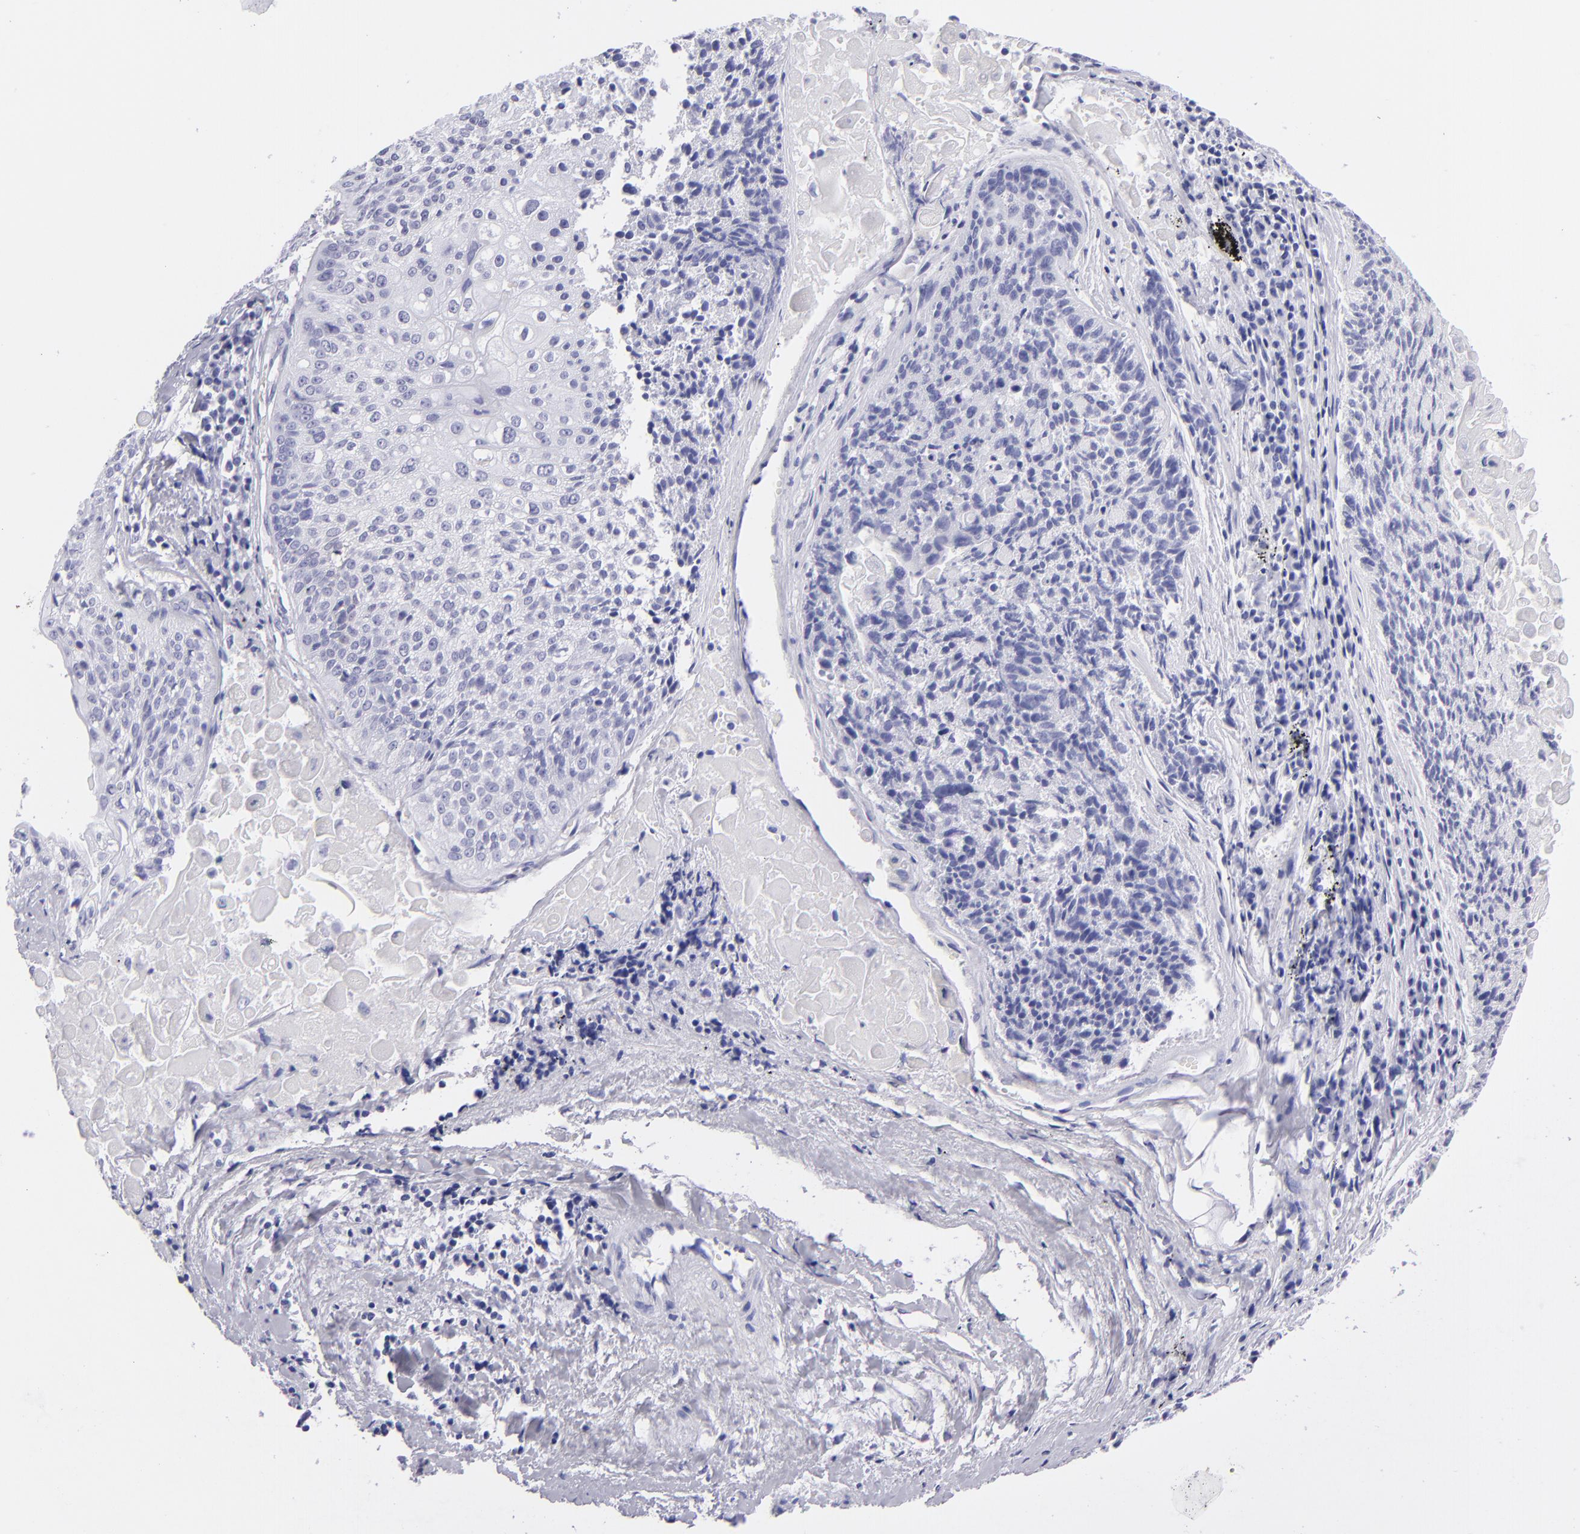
{"staining": {"intensity": "negative", "quantity": "none", "location": "none"}, "tissue": "lung cancer", "cell_type": "Tumor cells", "image_type": "cancer", "snomed": [{"axis": "morphology", "description": "Adenocarcinoma, NOS"}, {"axis": "topography", "description": "Lung"}], "caption": "There is no significant expression in tumor cells of adenocarcinoma (lung). (Stains: DAB immunohistochemistry with hematoxylin counter stain, Microscopy: brightfield microscopy at high magnification).", "gene": "PVALB", "patient": {"sex": "male", "age": 60}}